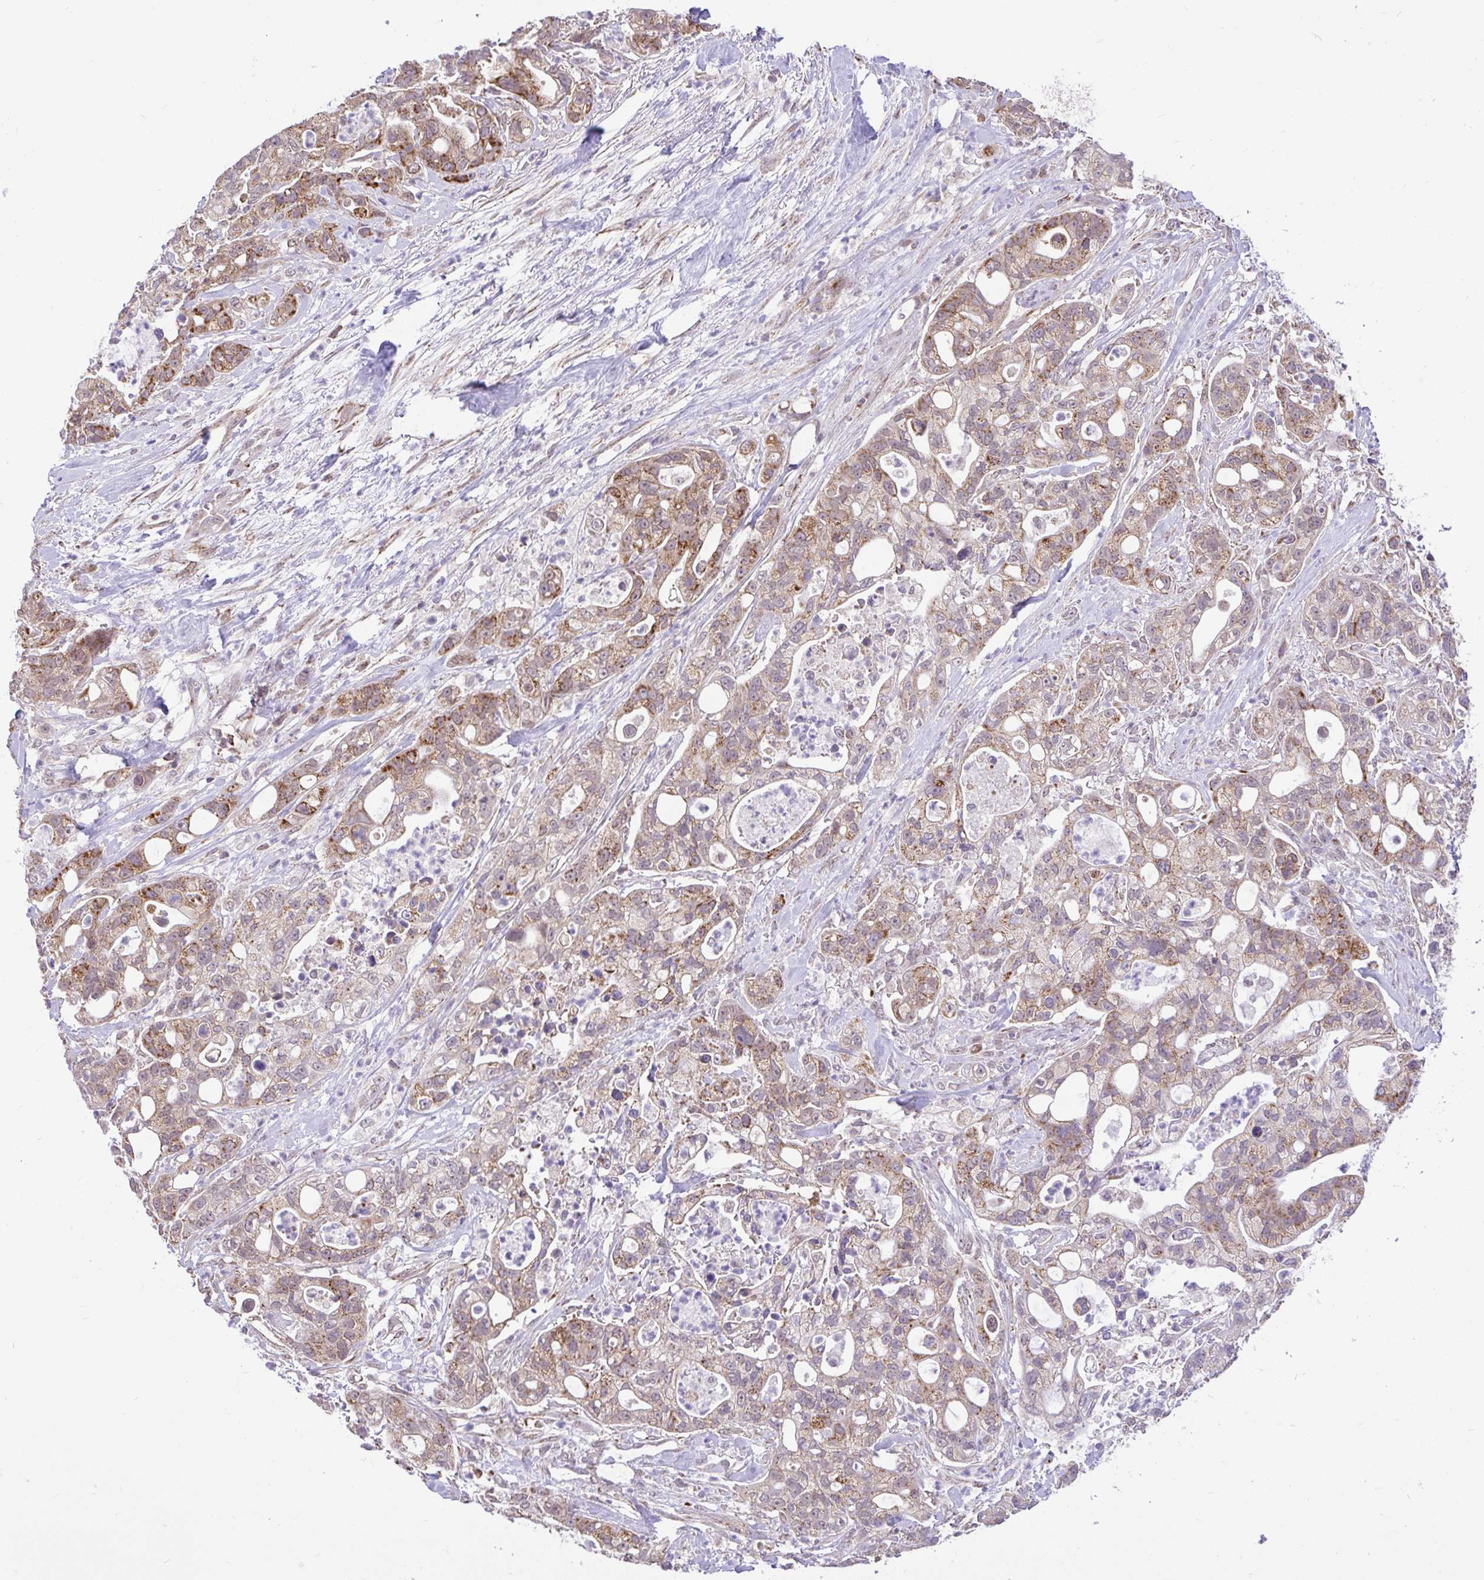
{"staining": {"intensity": "moderate", "quantity": "25%-75%", "location": "cytoplasmic/membranous"}, "tissue": "pancreatic cancer", "cell_type": "Tumor cells", "image_type": "cancer", "snomed": [{"axis": "morphology", "description": "Adenocarcinoma, NOS"}, {"axis": "topography", "description": "Pancreas"}], "caption": "This is a photomicrograph of immunohistochemistry (IHC) staining of pancreatic cancer (adenocarcinoma), which shows moderate positivity in the cytoplasmic/membranous of tumor cells.", "gene": "PYCR2", "patient": {"sex": "female", "age": 69}}